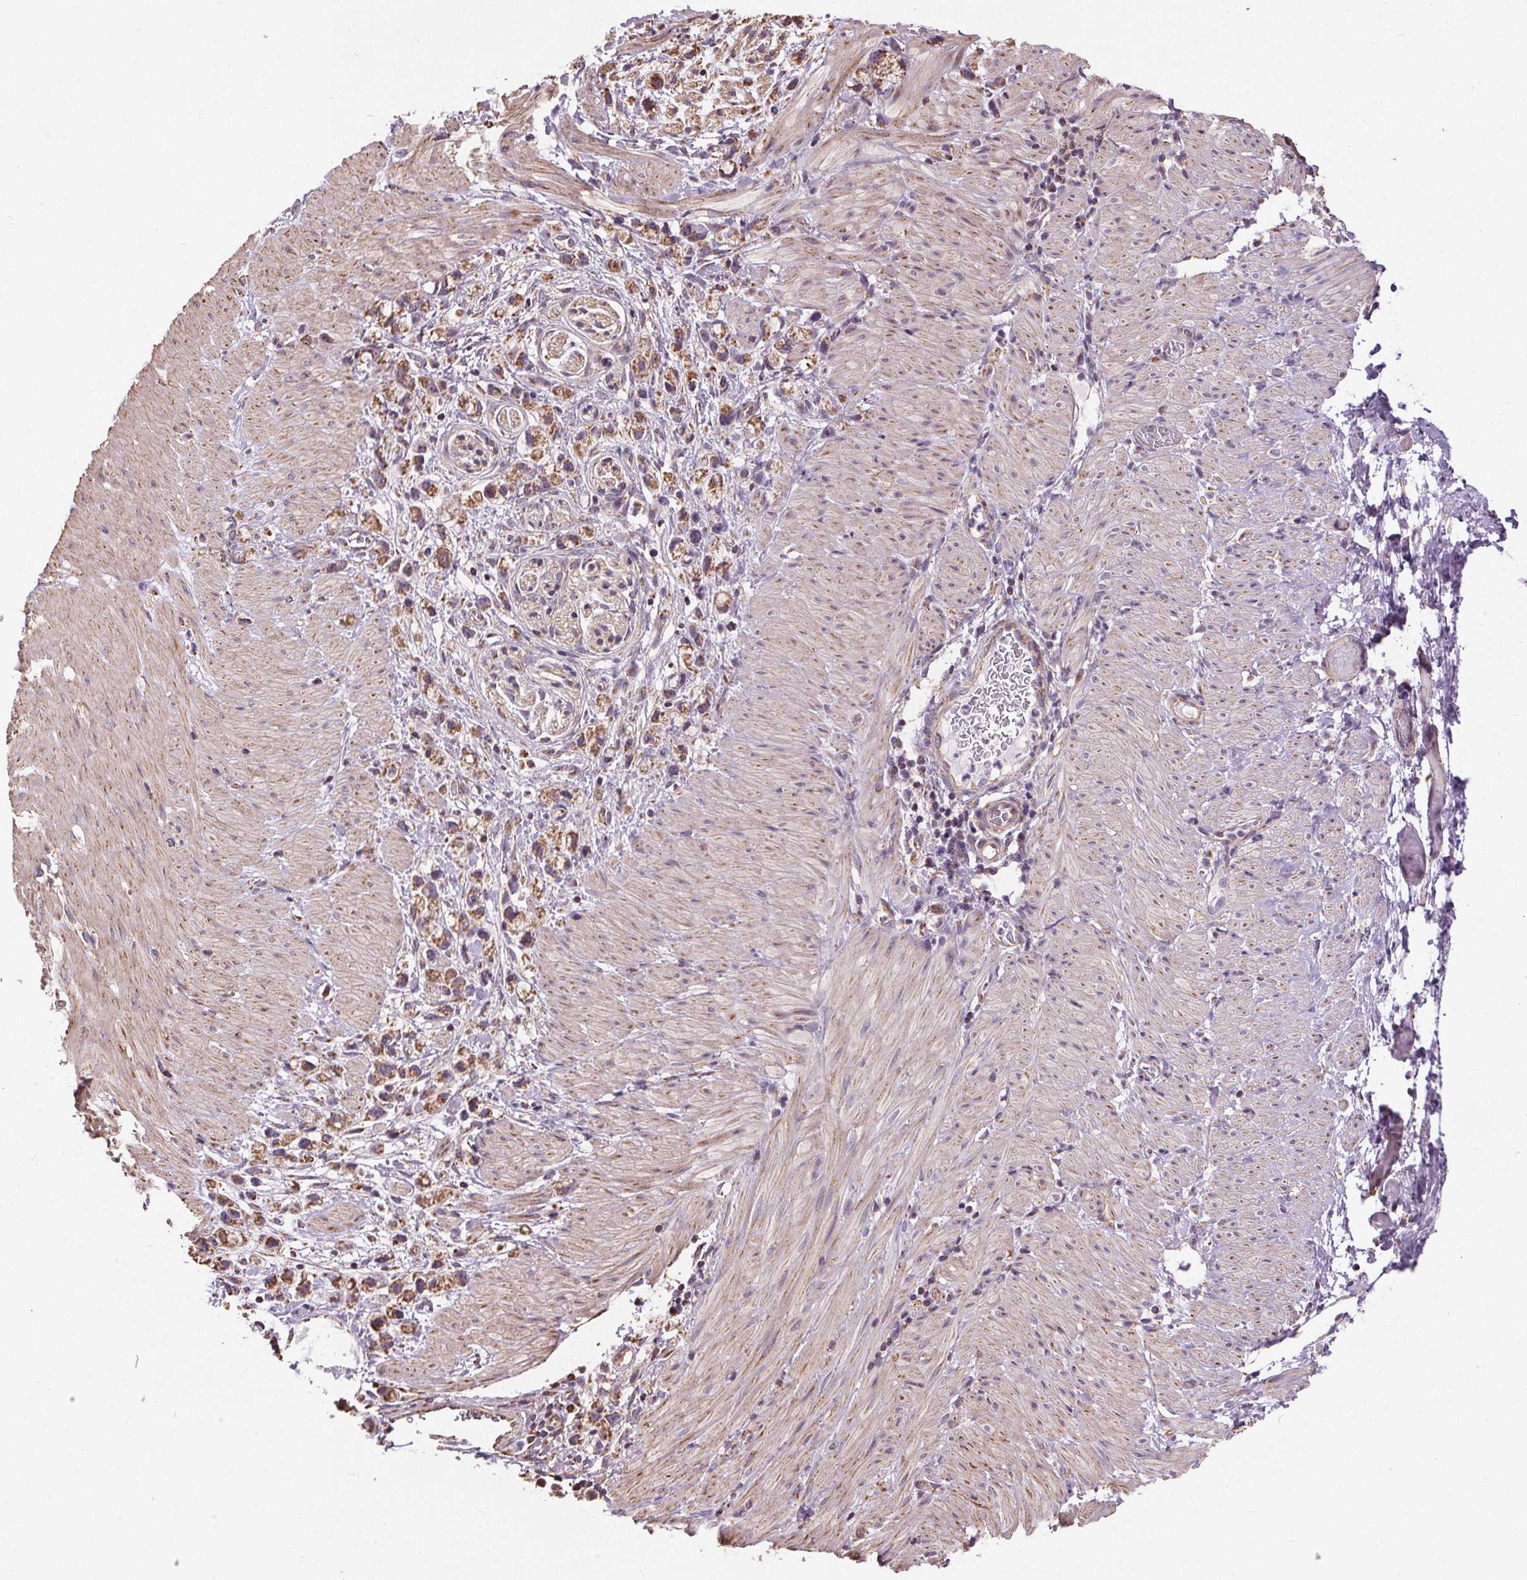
{"staining": {"intensity": "moderate", "quantity": ">75%", "location": "cytoplasmic/membranous"}, "tissue": "stomach cancer", "cell_type": "Tumor cells", "image_type": "cancer", "snomed": [{"axis": "morphology", "description": "Adenocarcinoma, NOS"}, {"axis": "topography", "description": "Stomach"}], "caption": "This image demonstrates IHC staining of stomach cancer, with medium moderate cytoplasmic/membranous positivity in approximately >75% of tumor cells.", "gene": "ZNF548", "patient": {"sex": "female", "age": 59}}